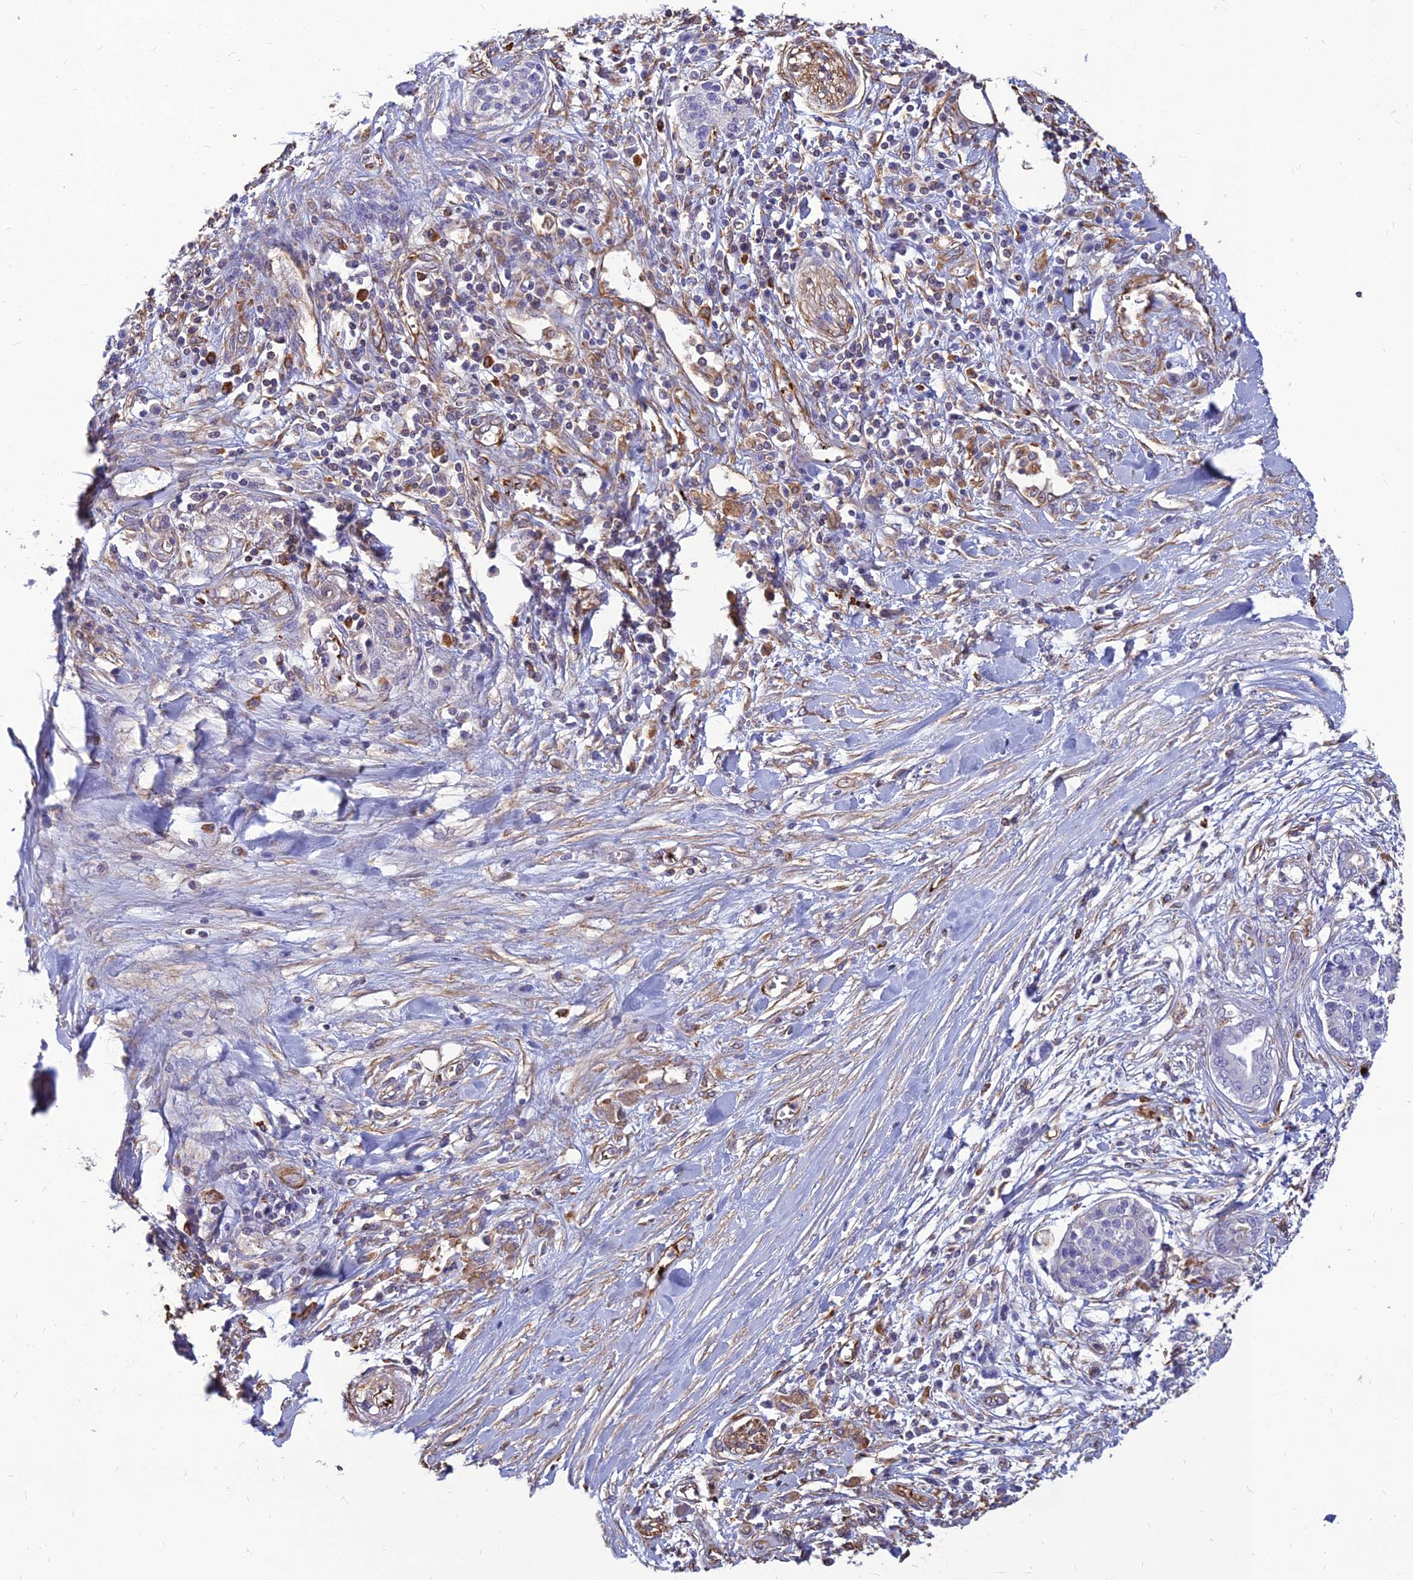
{"staining": {"intensity": "negative", "quantity": "none", "location": "none"}, "tissue": "pancreatic cancer", "cell_type": "Tumor cells", "image_type": "cancer", "snomed": [{"axis": "morphology", "description": "Adenocarcinoma, NOS"}, {"axis": "topography", "description": "Pancreas"}], "caption": "Immunohistochemistry histopathology image of neoplastic tissue: pancreatic adenocarcinoma stained with DAB (3,3'-diaminobenzidine) shows no significant protein expression in tumor cells. Brightfield microscopy of immunohistochemistry stained with DAB (brown) and hematoxylin (blue), captured at high magnification.", "gene": "PSMD11", "patient": {"sex": "female", "age": 56}}